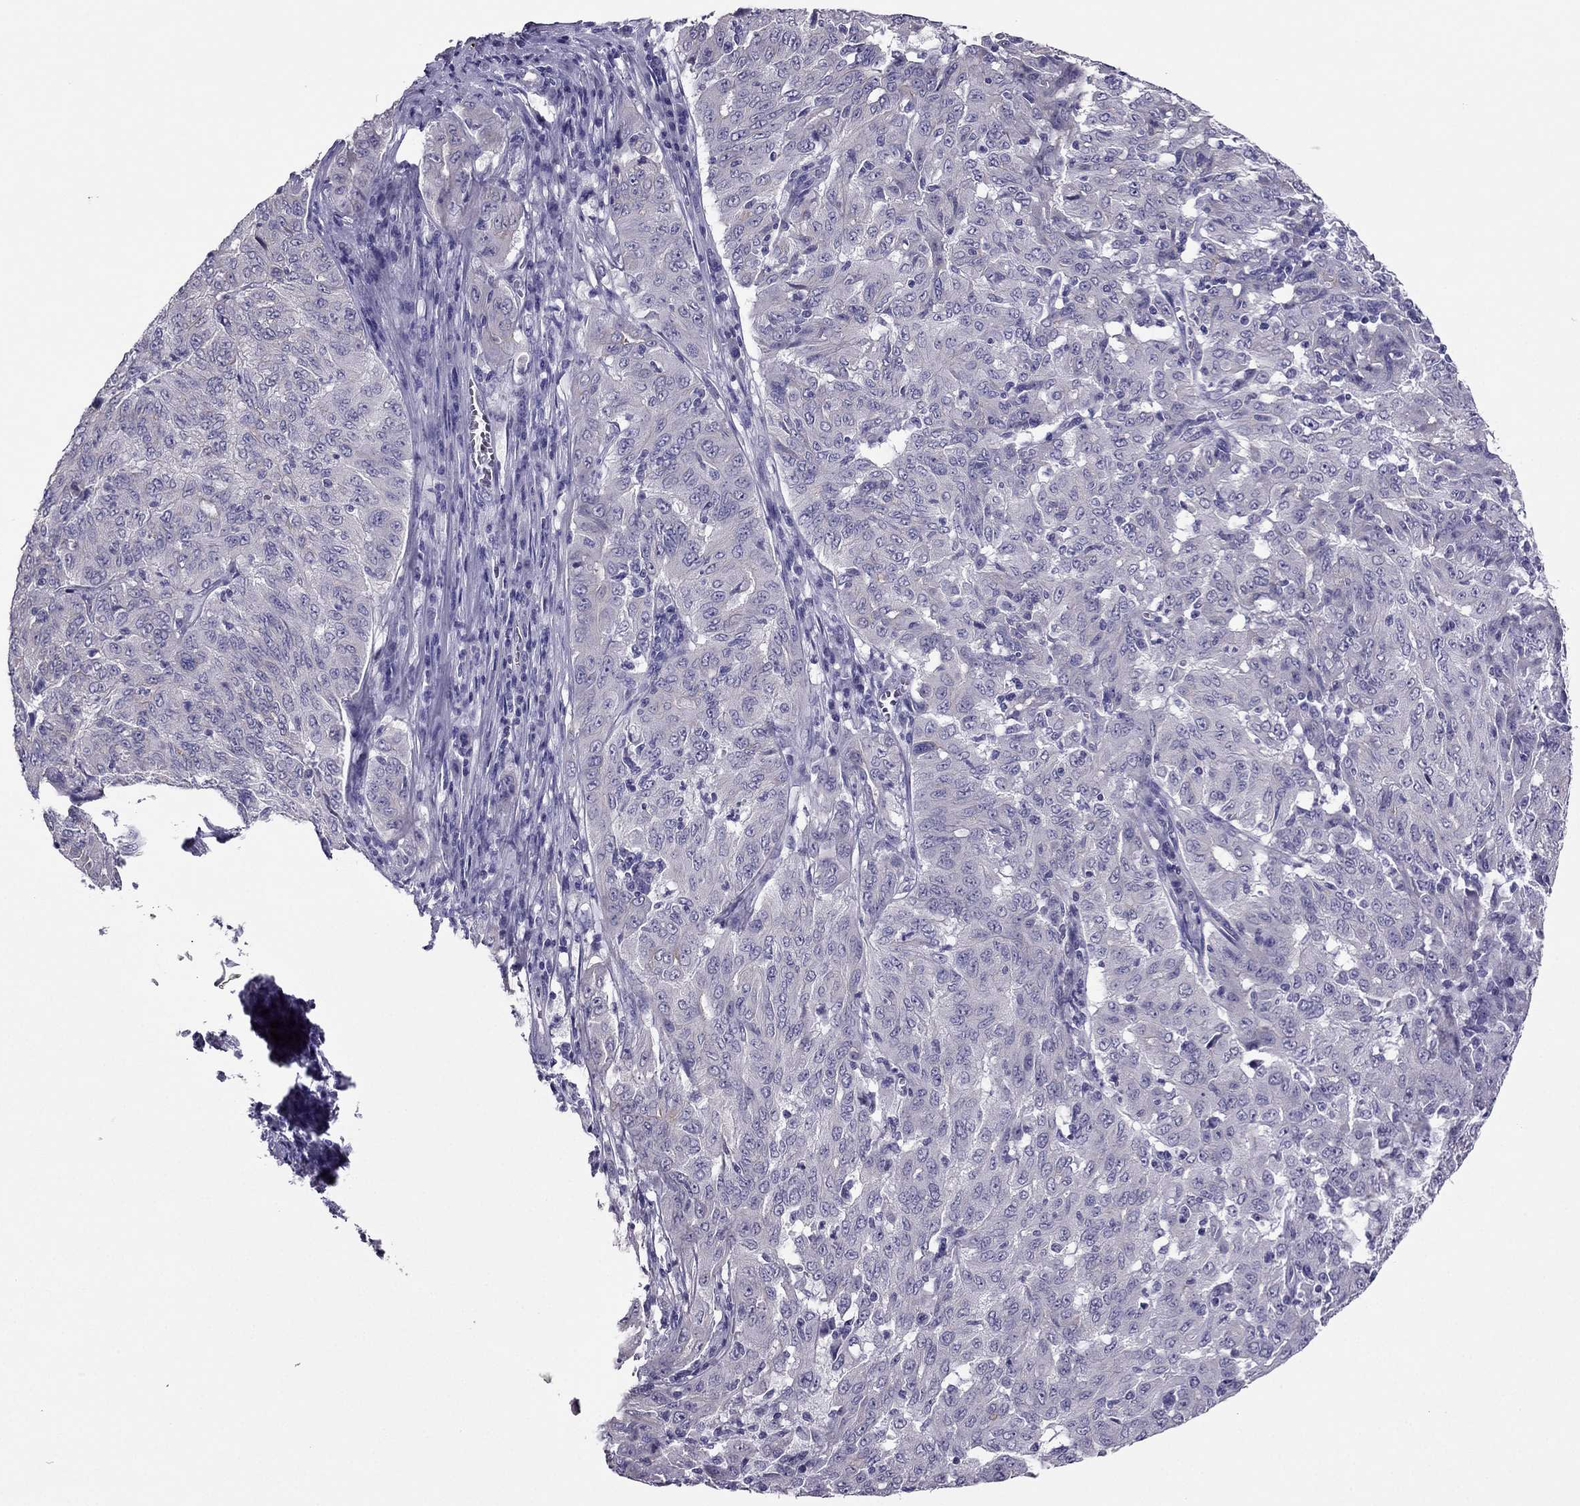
{"staining": {"intensity": "negative", "quantity": "none", "location": "none"}, "tissue": "pancreatic cancer", "cell_type": "Tumor cells", "image_type": "cancer", "snomed": [{"axis": "morphology", "description": "Adenocarcinoma, NOS"}, {"axis": "topography", "description": "Pancreas"}], "caption": "There is no significant staining in tumor cells of pancreatic cancer.", "gene": "PDE6A", "patient": {"sex": "male", "age": 63}}